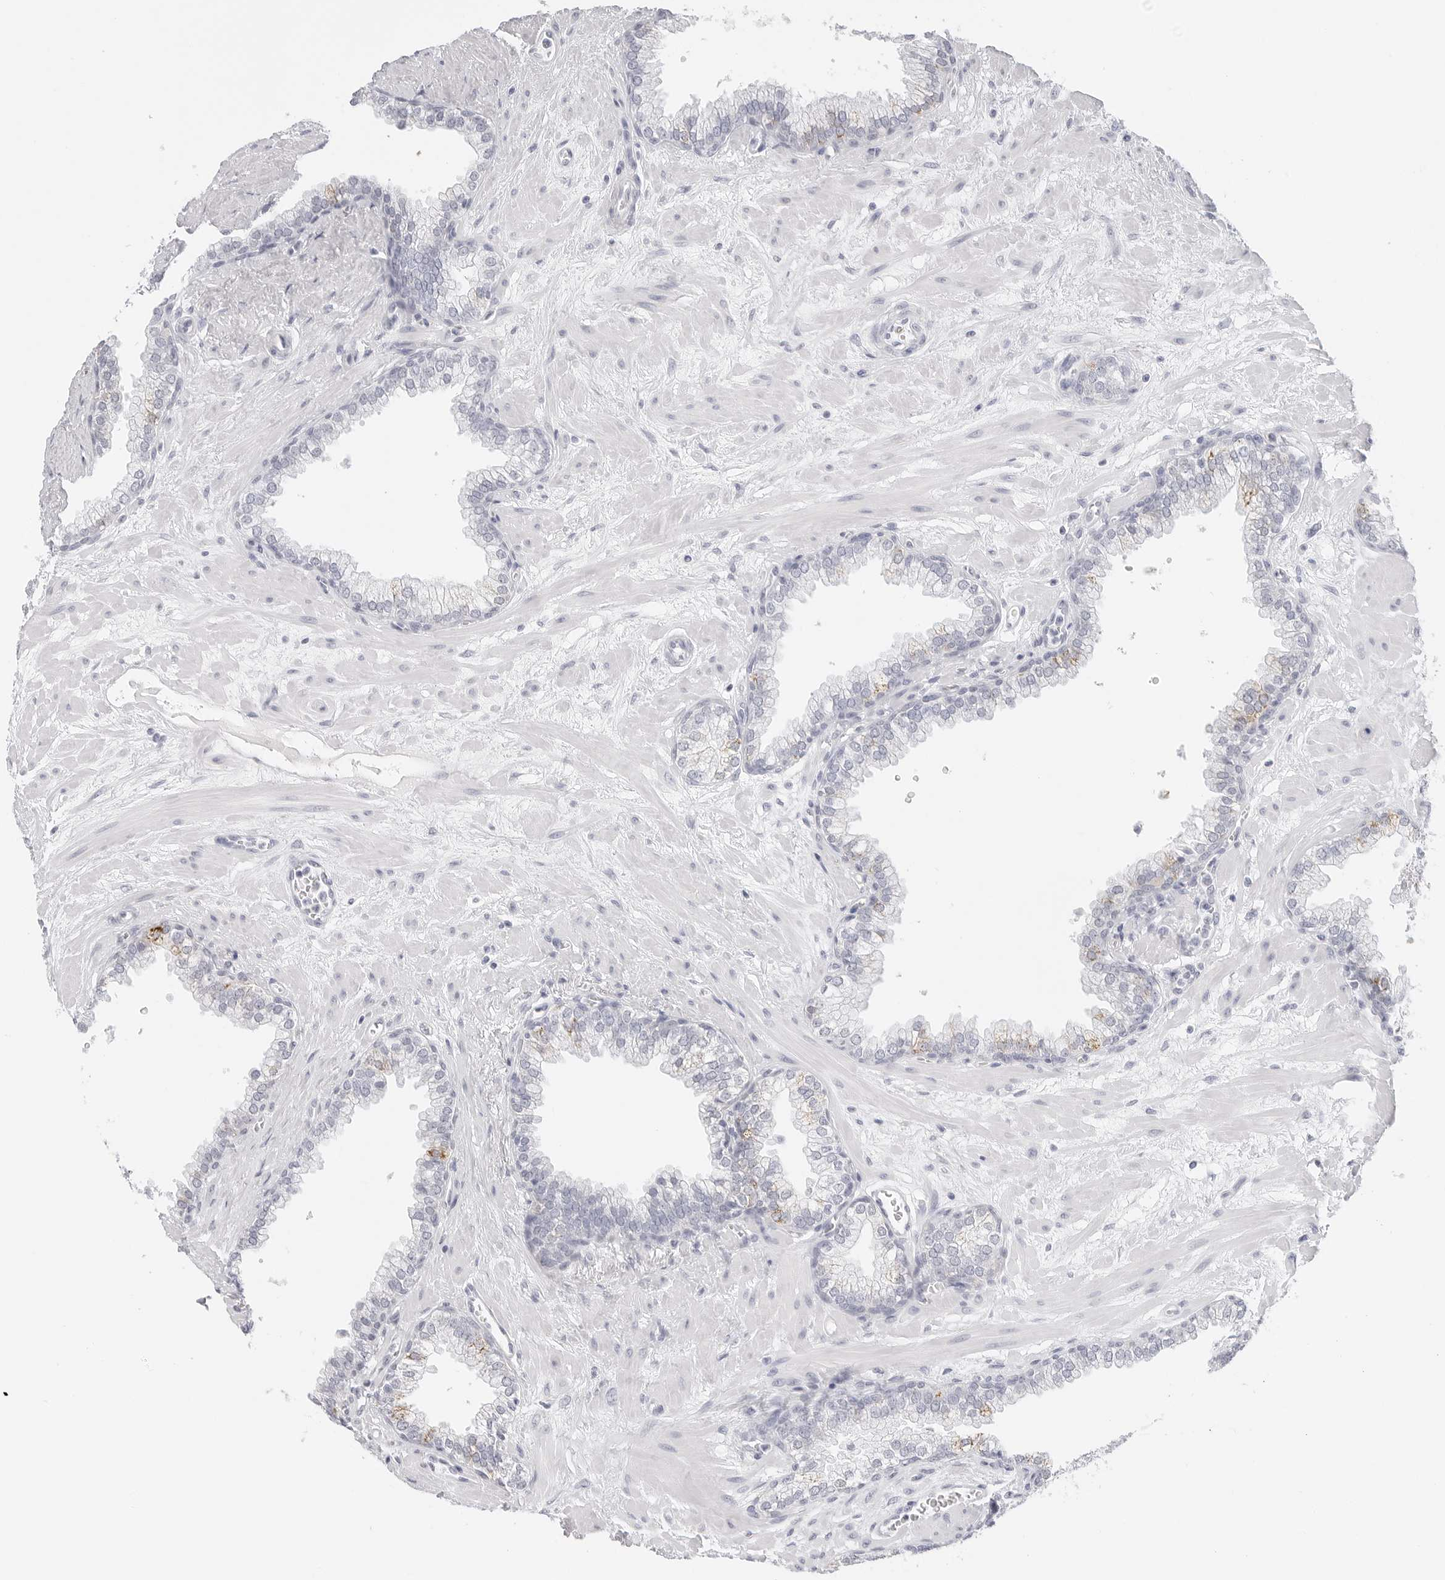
{"staining": {"intensity": "weak", "quantity": "<25%", "location": "cytoplasmic/membranous"}, "tissue": "prostate", "cell_type": "Glandular cells", "image_type": "normal", "snomed": [{"axis": "morphology", "description": "Normal tissue, NOS"}, {"axis": "morphology", "description": "Urothelial carcinoma, Low grade"}, {"axis": "topography", "description": "Urinary bladder"}, {"axis": "topography", "description": "Prostate"}], "caption": "Immunohistochemistry (IHC) image of benign prostate: prostate stained with DAB demonstrates no significant protein positivity in glandular cells.", "gene": "HMGCS2", "patient": {"sex": "male", "age": 60}}